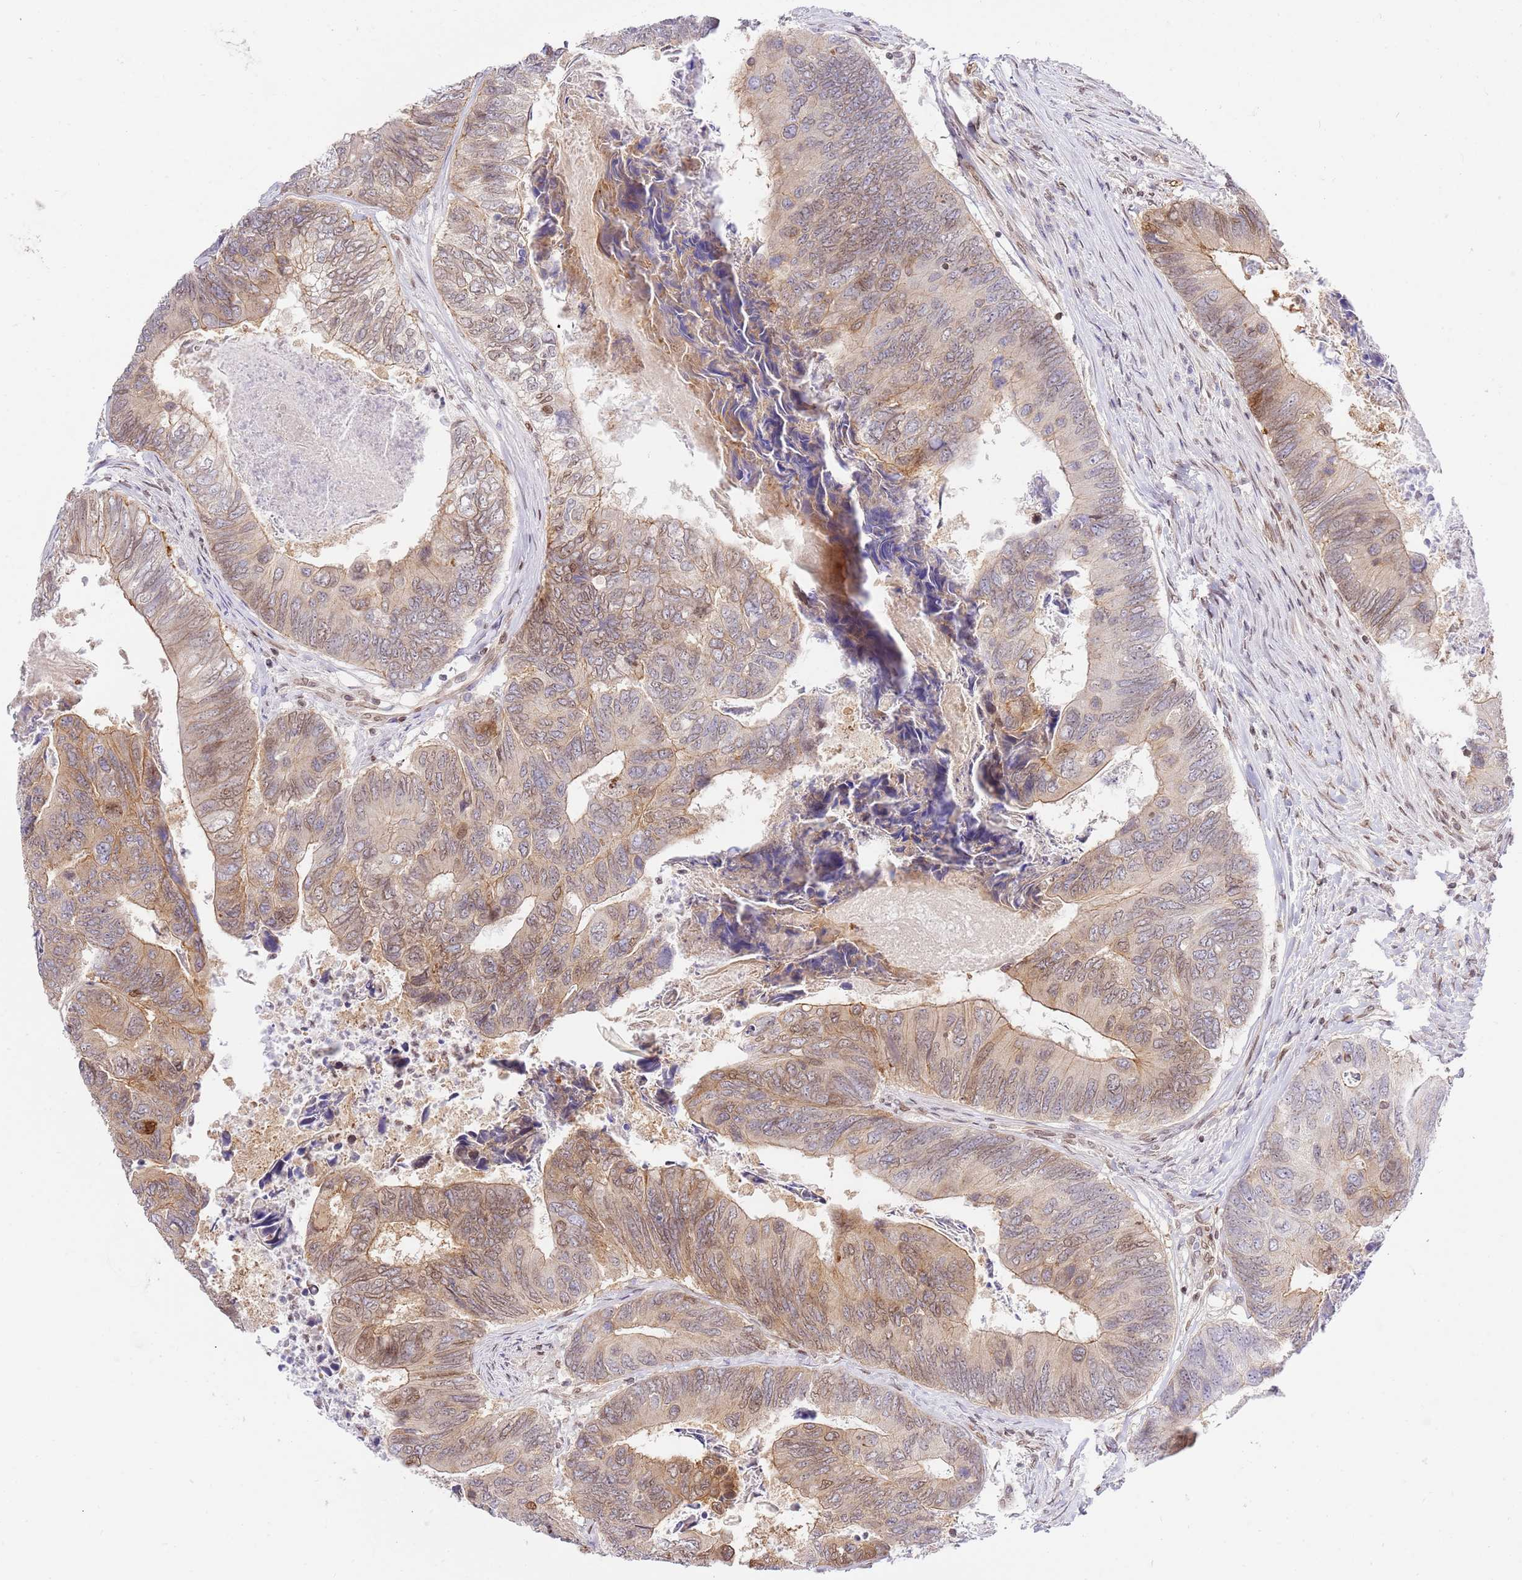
{"staining": {"intensity": "weak", "quantity": "25%-75%", "location": "cytoplasmic/membranous"}, "tissue": "colorectal cancer", "cell_type": "Tumor cells", "image_type": "cancer", "snomed": [{"axis": "morphology", "description": "Adenocarcinoma, NOS"}, {"axis": "topography", "description": "Colon"}], "caption": "This is a micrograph of IHC staining of colorectal cancer (adenocarcinoma), which shows weak expression in the cytoplasmic/membranous of tumor cells.", "gene": "TRIM37", "patient": {"sex": "female", "age": 67}}